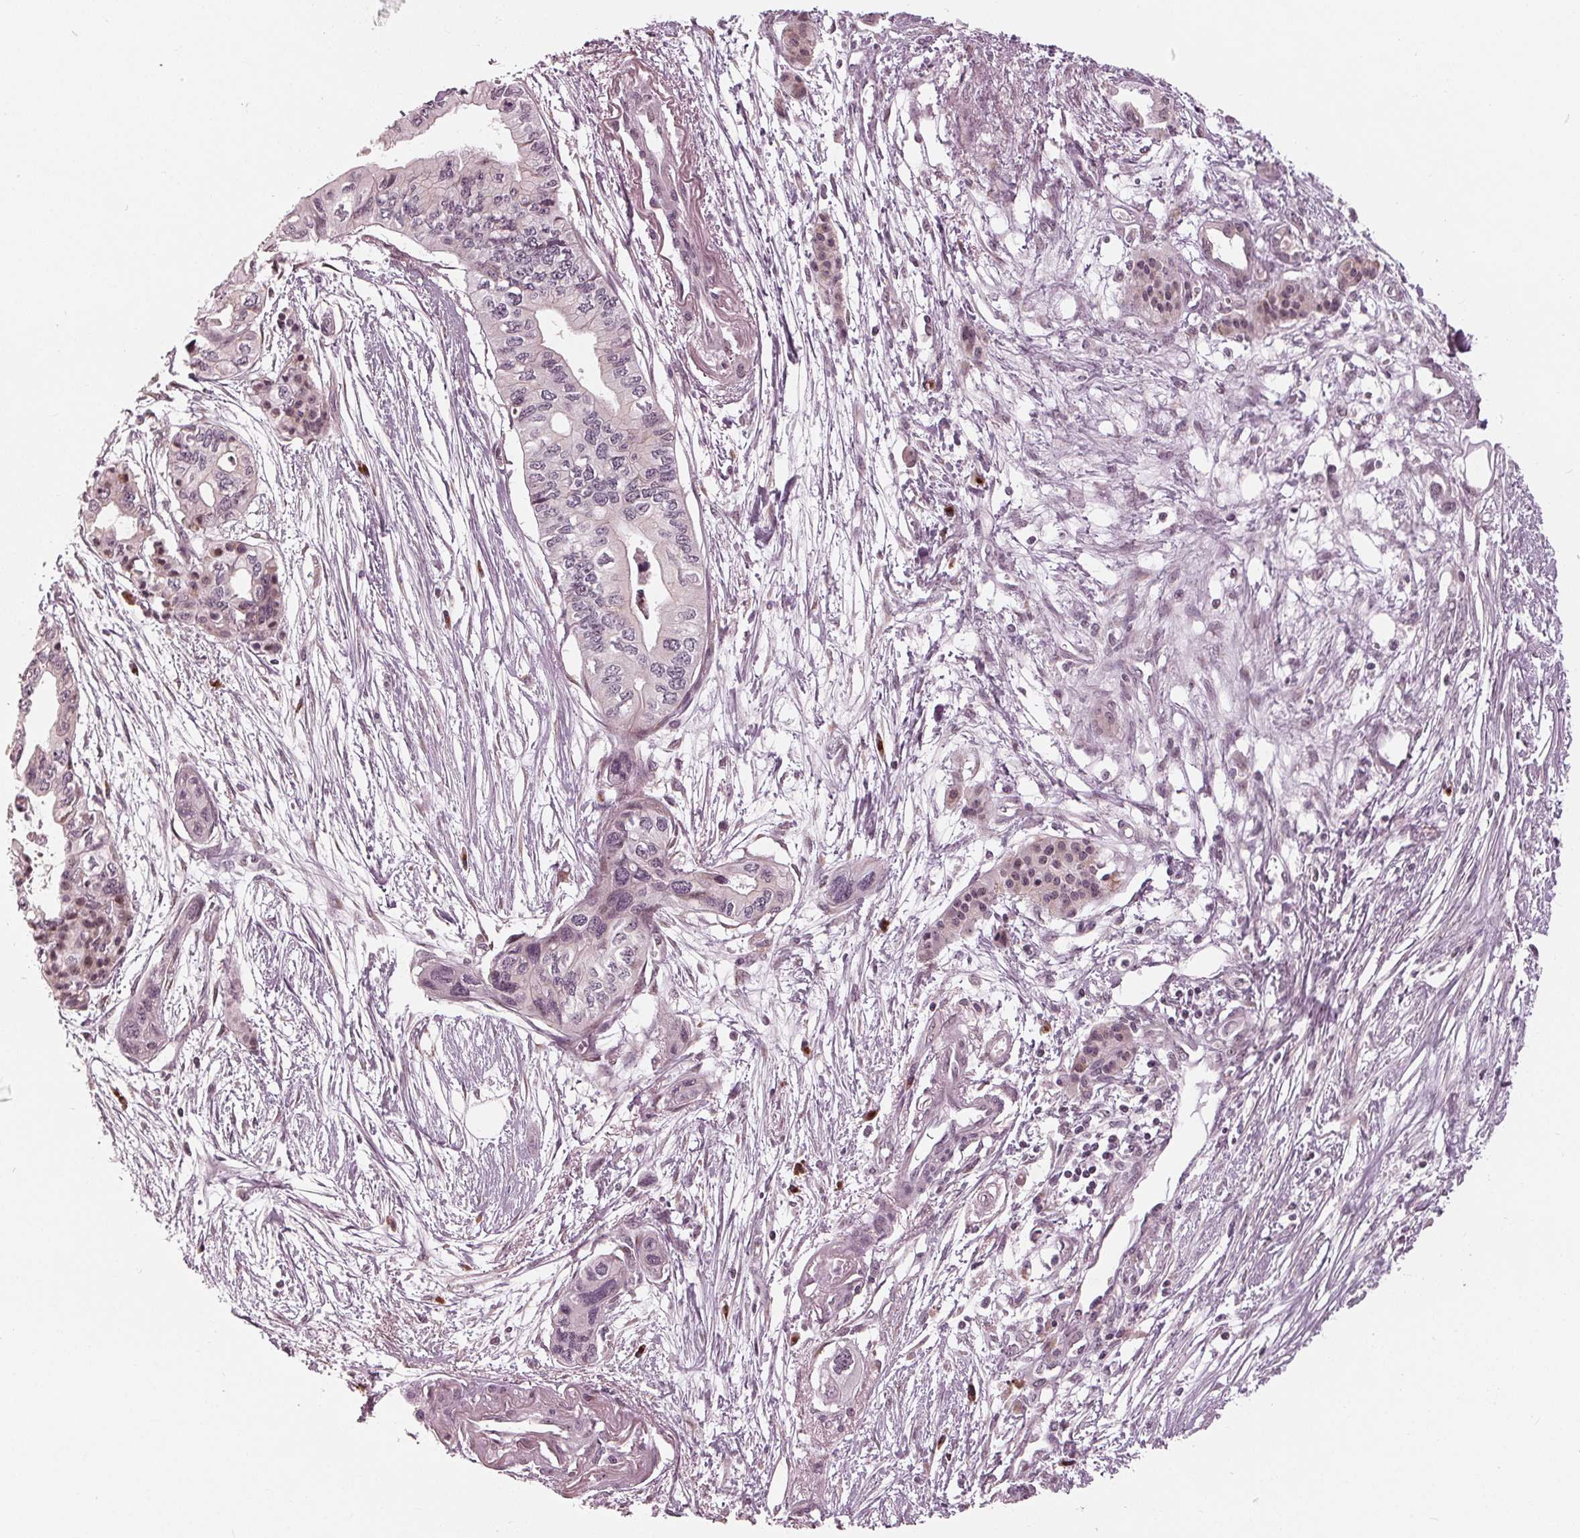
{"staining": {"intensity": "weak", "quantity": "<25%", "location": "cytoplasmic/membranous,nuclear"}, "tissue": "pancreatic cancer", "cell_type": "Tumor cells", "image_type": "cancer", "snomed": [{"axis": "morphology", "description": "Adenocarcinoma, NOS"}, {"axis": "topography", "description": "Pancreas"}], "caption": "There is no significant expression in tumor cells of adenocarcinoma (pancreatic).", "gene": "SLX4", "patient": {"sex": "female", "age": 76}}